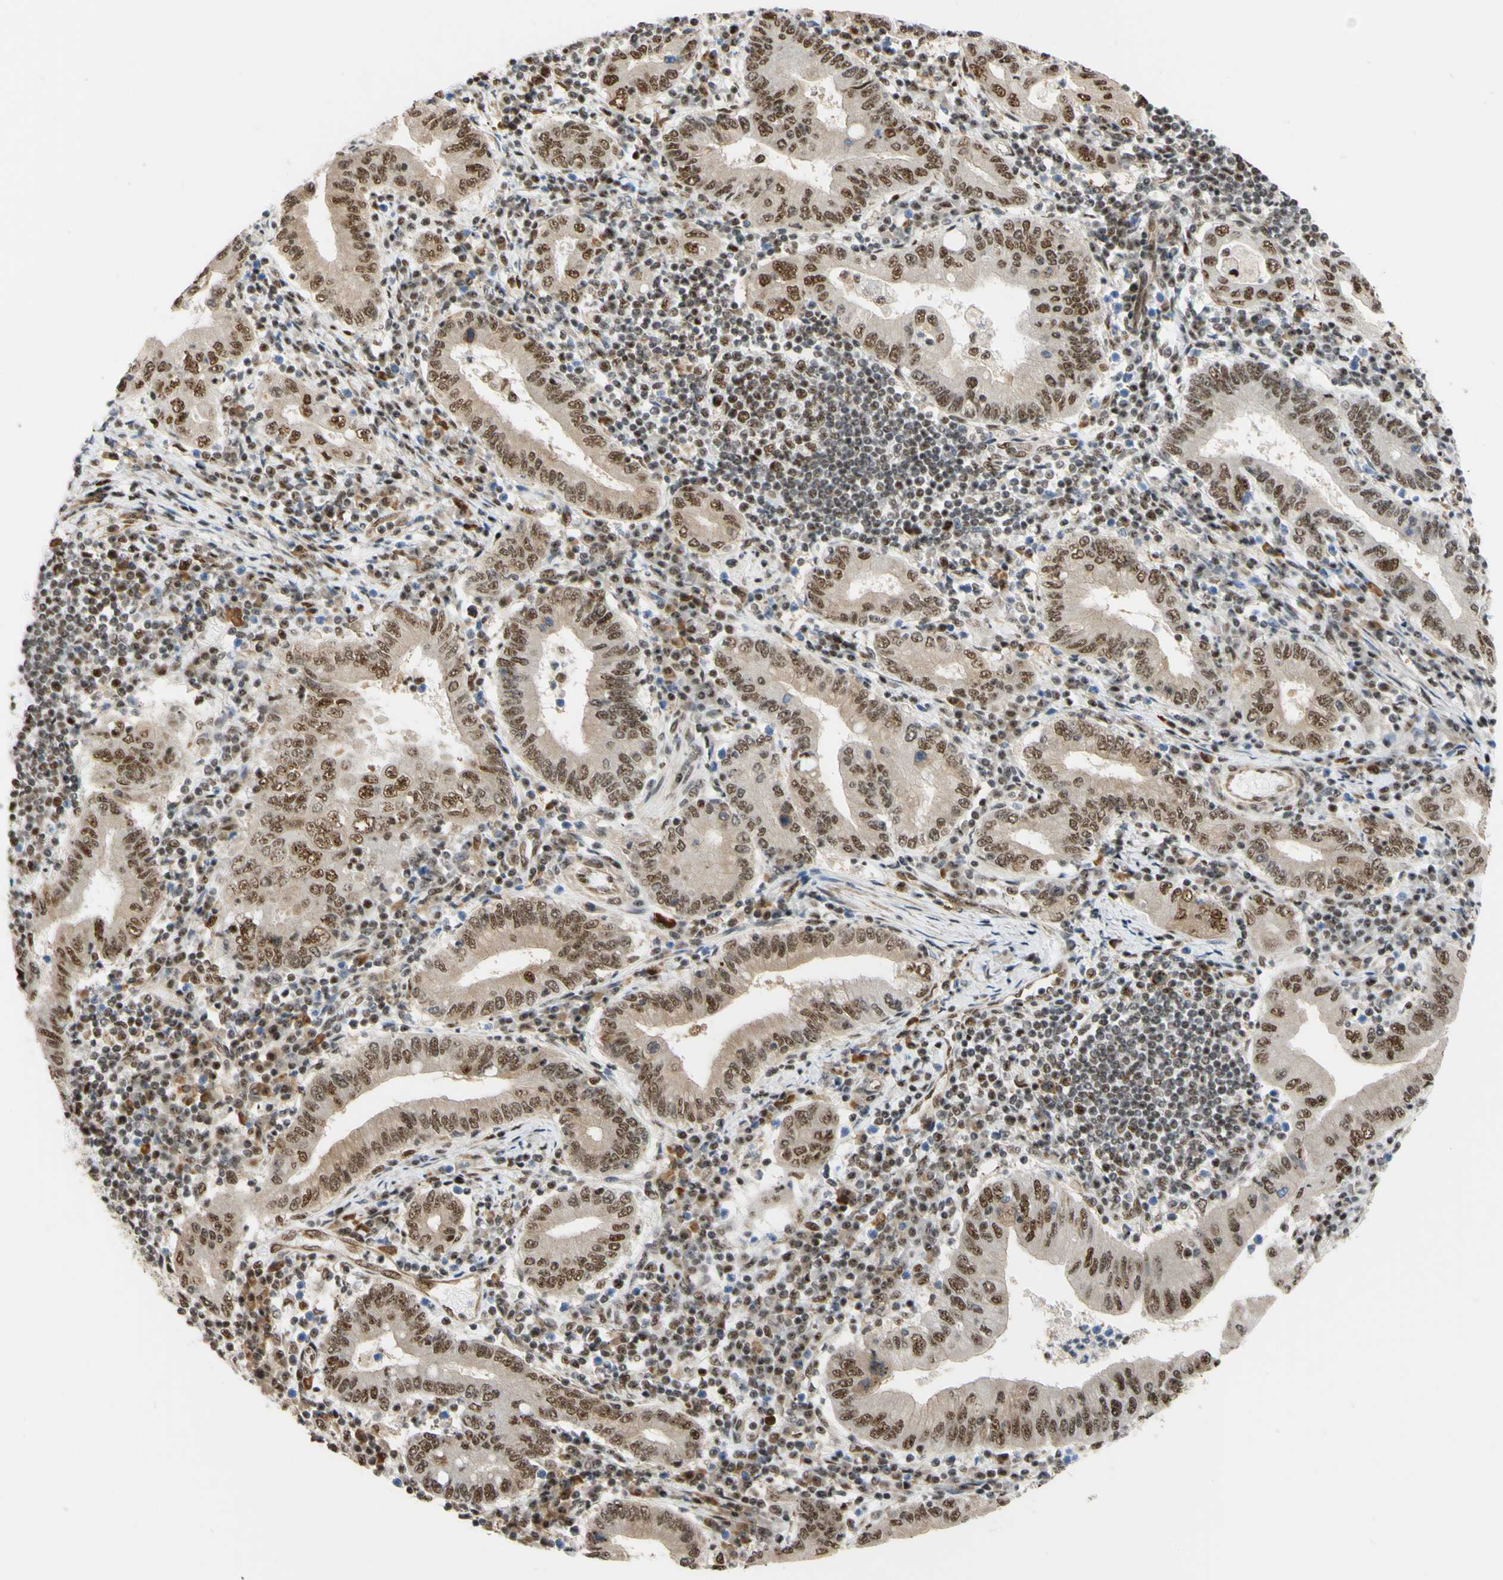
{"staining": {"intensity": "moderate", "quantity": ">75%", "location": "nuclear"}, "tissue": "stomach cancer", "cell_type": "Tumor cells", "image_type": "cancer", "snomed": [{"axis": "morphology", "description": "Normal tissue, NOS"}, {"axis": "morphology", "description": "Adenocarcinoma, NOS"}, {"axis": "topography", "description": "Esophagus"}, {"axis": "topography", "description": "Stomach, upper"}, {"axis": "topography", "description": "Peripheral nerve tissue"}], "caption": "Immunohistochemistry (IHC) (DAB (3,3'-diaminobenzidine)) staining of human adenocarcinoma (stomach) shows moderate nuclear protein expression in approximately >75% of tumor cells.", "gene": "SAP18", "patient": {"sex": "male", "age": 62}}